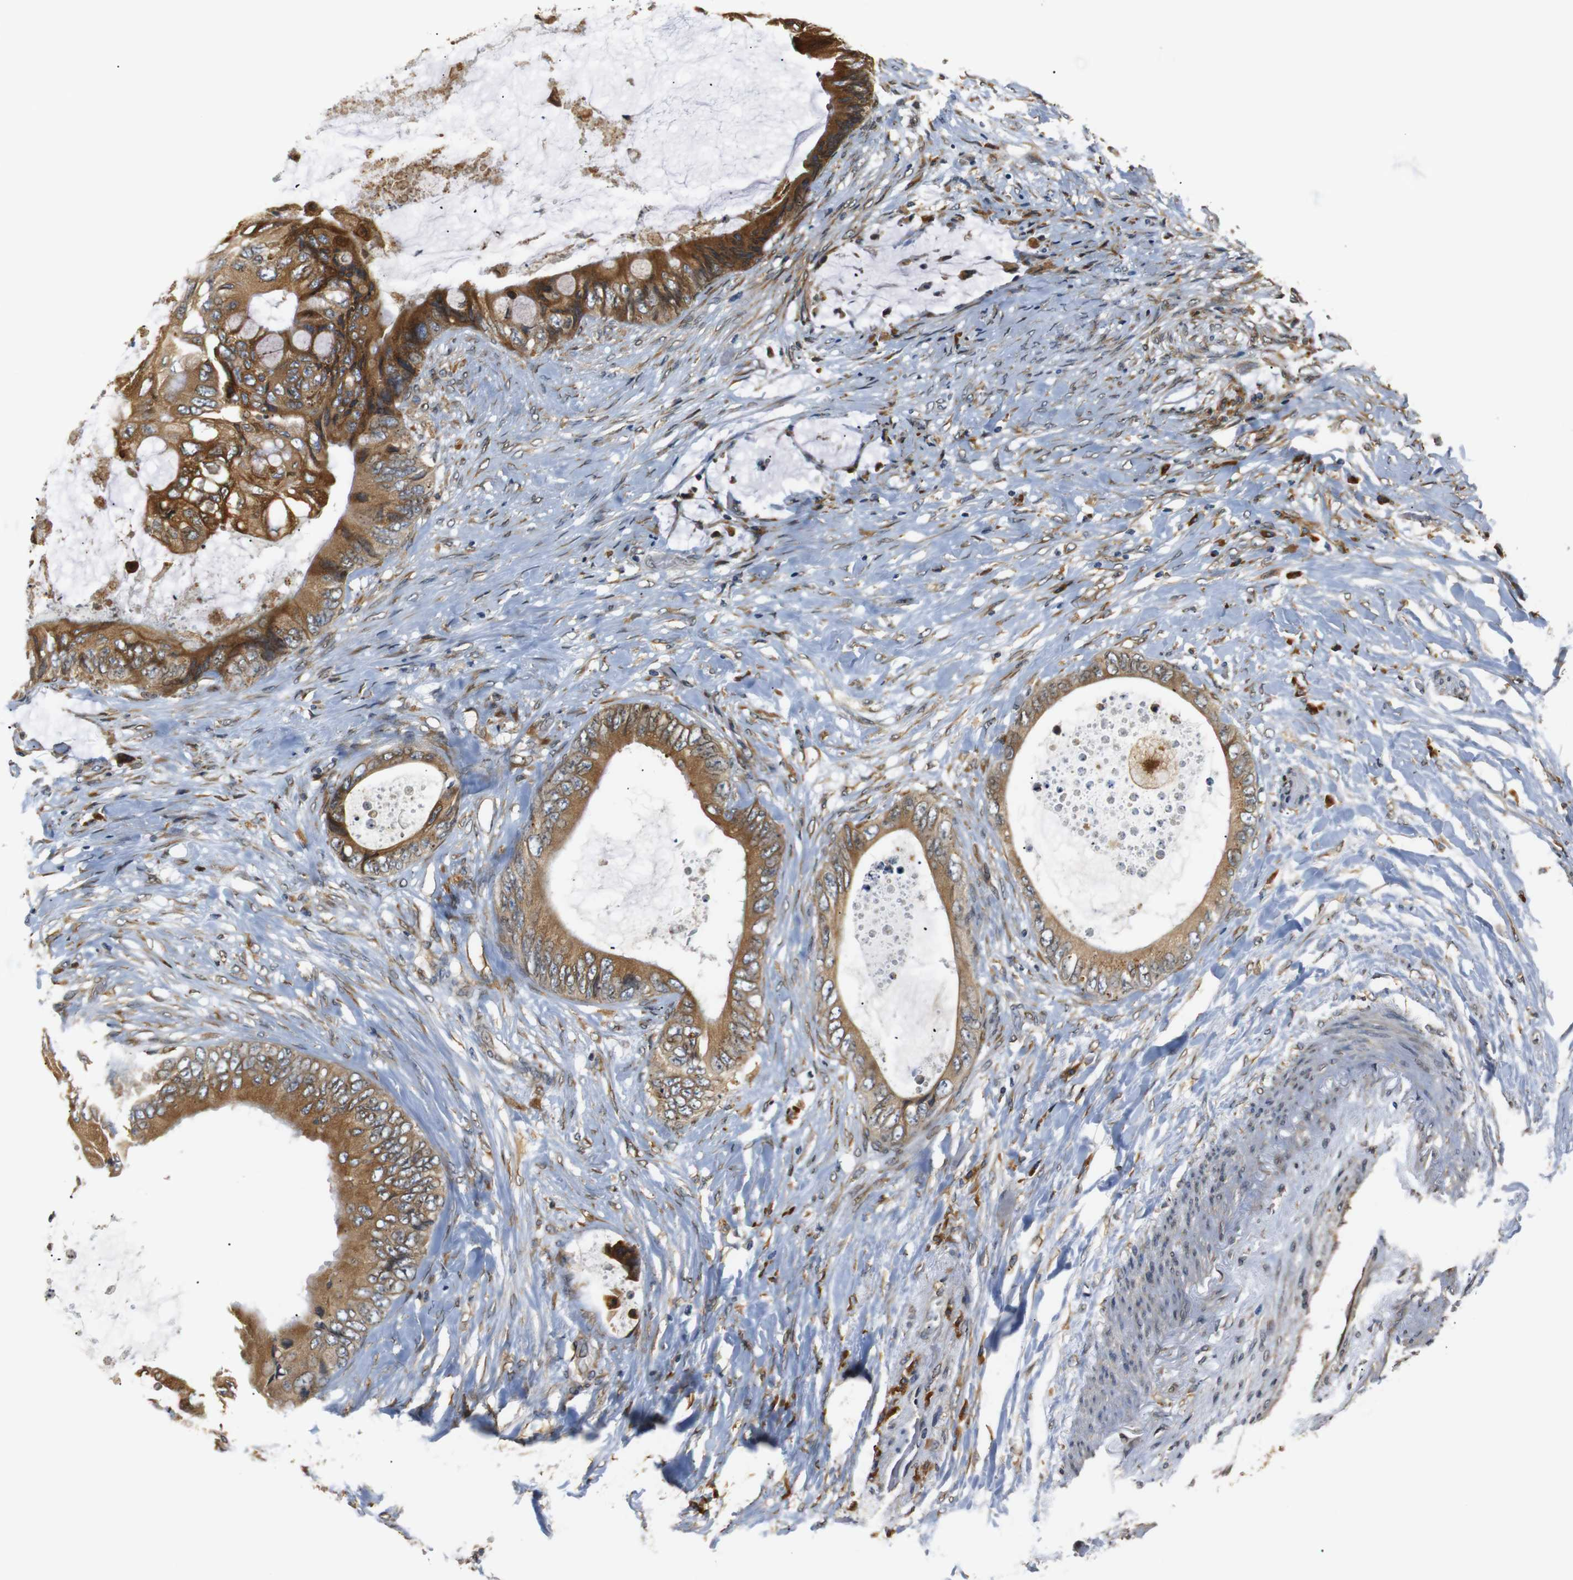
{"staining": {"intensity": "moderate", "quantity": ">75%", "location": "cytoplasmic/membranous"}, "tissue": "colorectal cancer", "cell_type": "Tumor cells", "image_type": "cancer", "snomed": [{"axis": "morphology", "description": "Normal tissue, NOS"}, {"axis": "morphology", "description": "Adenocarcinoma, NOS"}, {"axis": "topography", "description": "Rectum"}, {"axis": "topography", "description": "Peripheral nerve tissue"}], "caption": "This photomicrograph exhibits immunohistochemistry (IHC) staining of colorectal cancer (adenocarcinoma), with medium moderate cytoplasmic/membranous expression in approximately >75% of tumor cells.", "gene": "TMED2", "patient": {"sex": "female", "age": 77}}